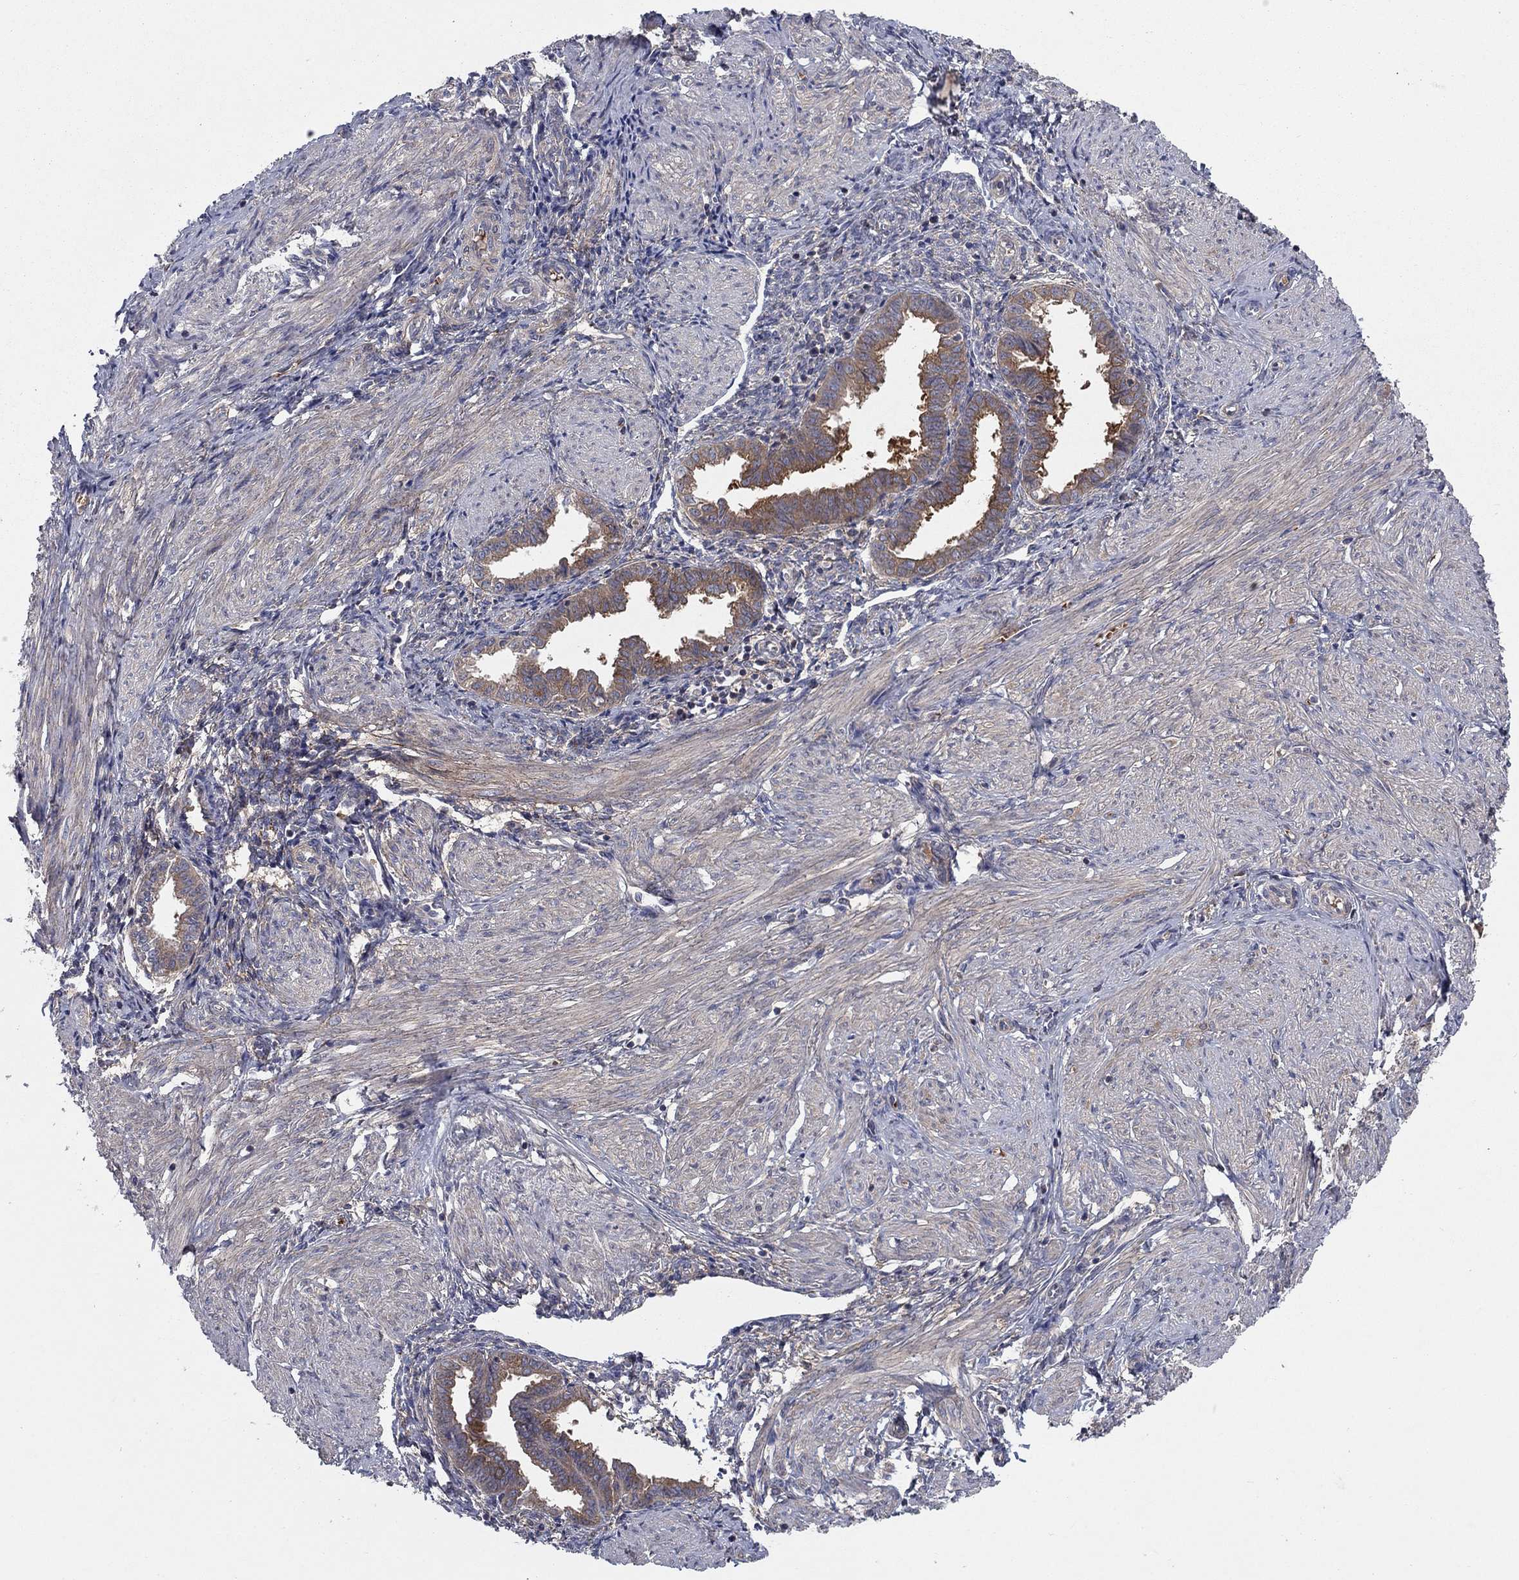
{"staining": {"intensity": "weak", "quantity": "<25%", "location": "cytoplasmic/membranous"}, "tissue": "endometrium", "cell_type": "Cells in endometrial stroma", "image_type": "normal", "snomed": [{"axis": "morphology", "description": "Normal tissue, NOS"}, {"axis": "topography", "description": "Endometrium"}], "caption": "The photomicrograph exhibits no significant staining in cells in endometrial stroma of endometrium.", "gene": "RNF123", "patient": {"sex": "female", "age": 37}}